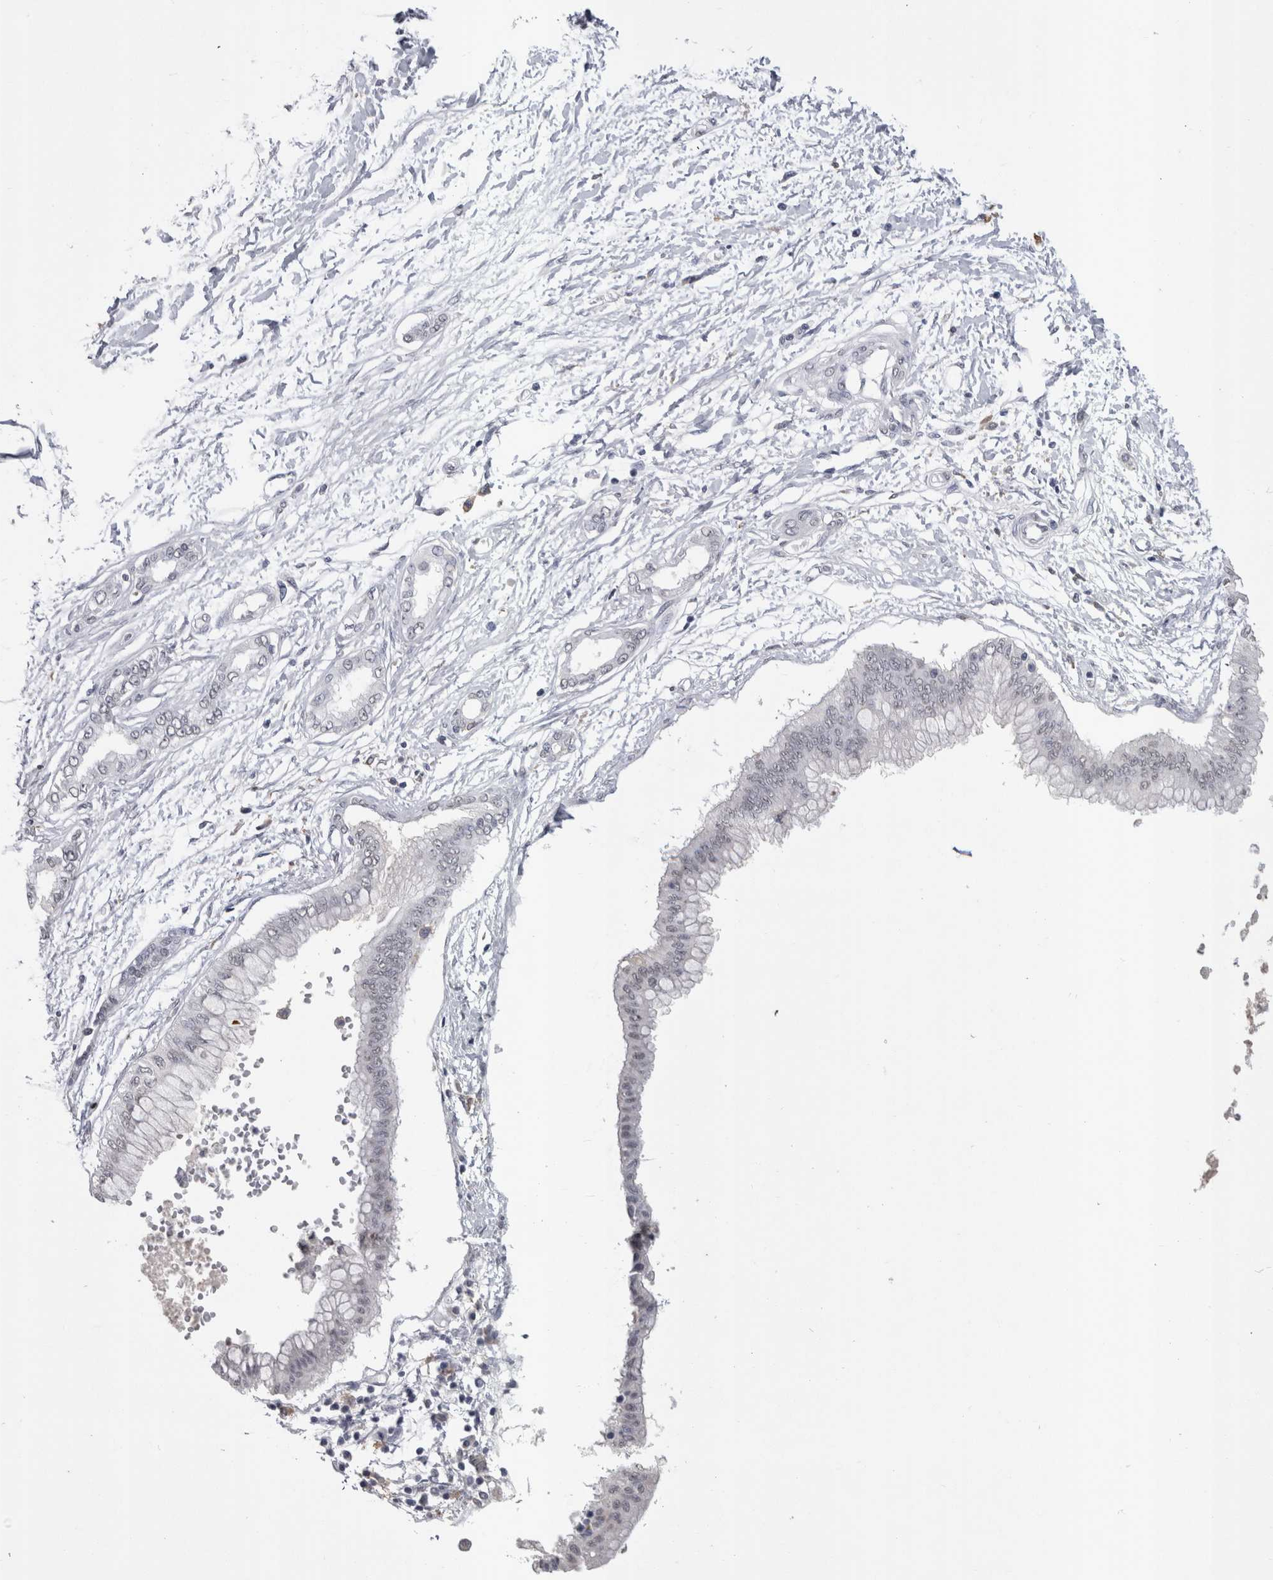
{"staining": {"intensity": "negative", "quantity": "none", "location": "none"}, "tissue": "pancreatic cancer", "cell_type": "Tumor cells", "image_type": "cancer", "snomed": [{"axis": "morphology", "description": "Adenocarcinoma, NOS"}, {"axis": "topography", "description": "Pancreas"}], "caption": "Tumor cells show no significant protein expression in pancreatic cancer.", "gene": "PAX5", "patient": {"sex": "male", "age": 56}}